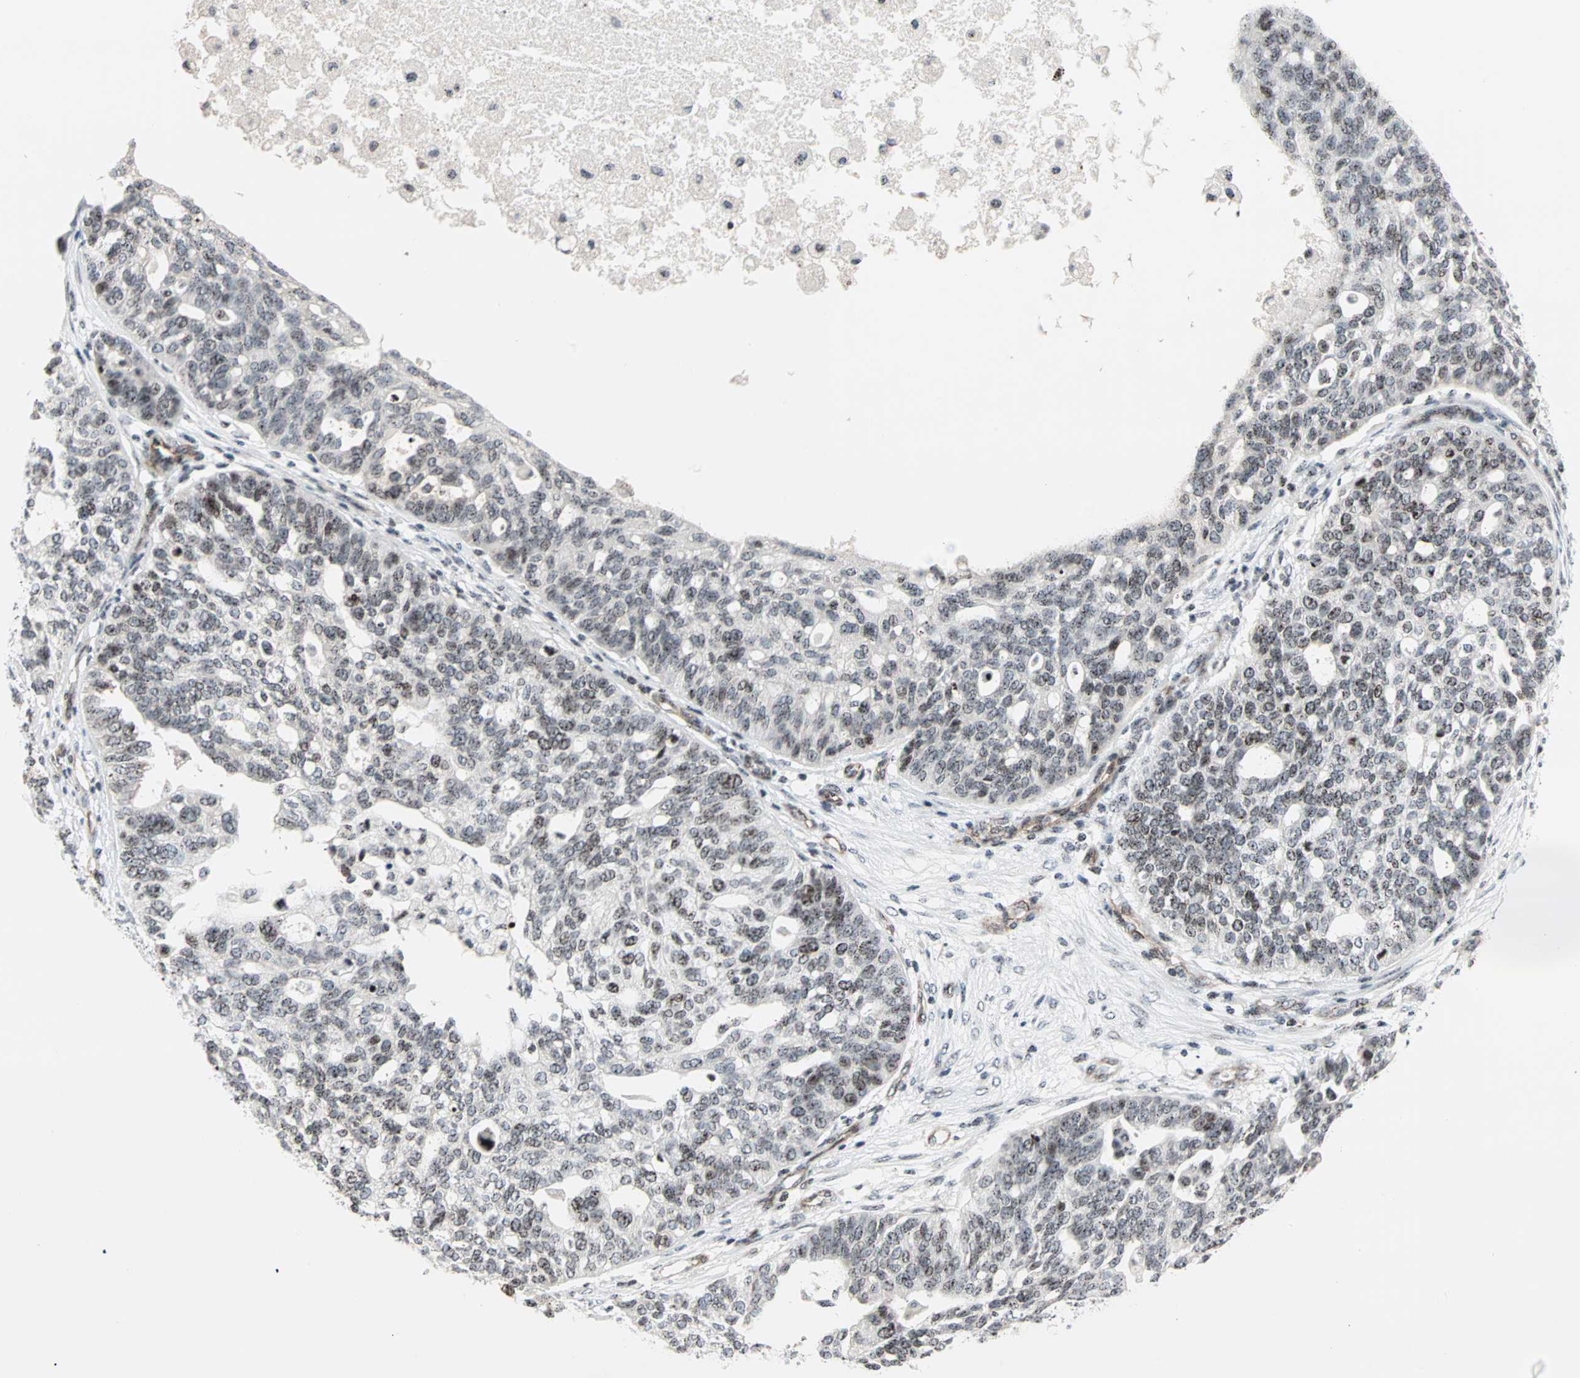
{"staining": {"intensity": "weak", "quantity": ">75%", "location": "nuclear"}, "tissue": "ovarian cancer", "cell_type": "Tumor cells", "image_type": "cancer", "snomed": [{"axis": "morphology", "description": "Cystadenocarcinoma, serous, NOS"}, {"axis": "topography", "description": "Ovary"}], "caption": "Serous cystadenocarcinoma (ovarian) tissue shows weak nuclear expression in about >75% of tumor cells", "gene": "CENPA", "patient": {"sex": "female", "age": 59}}